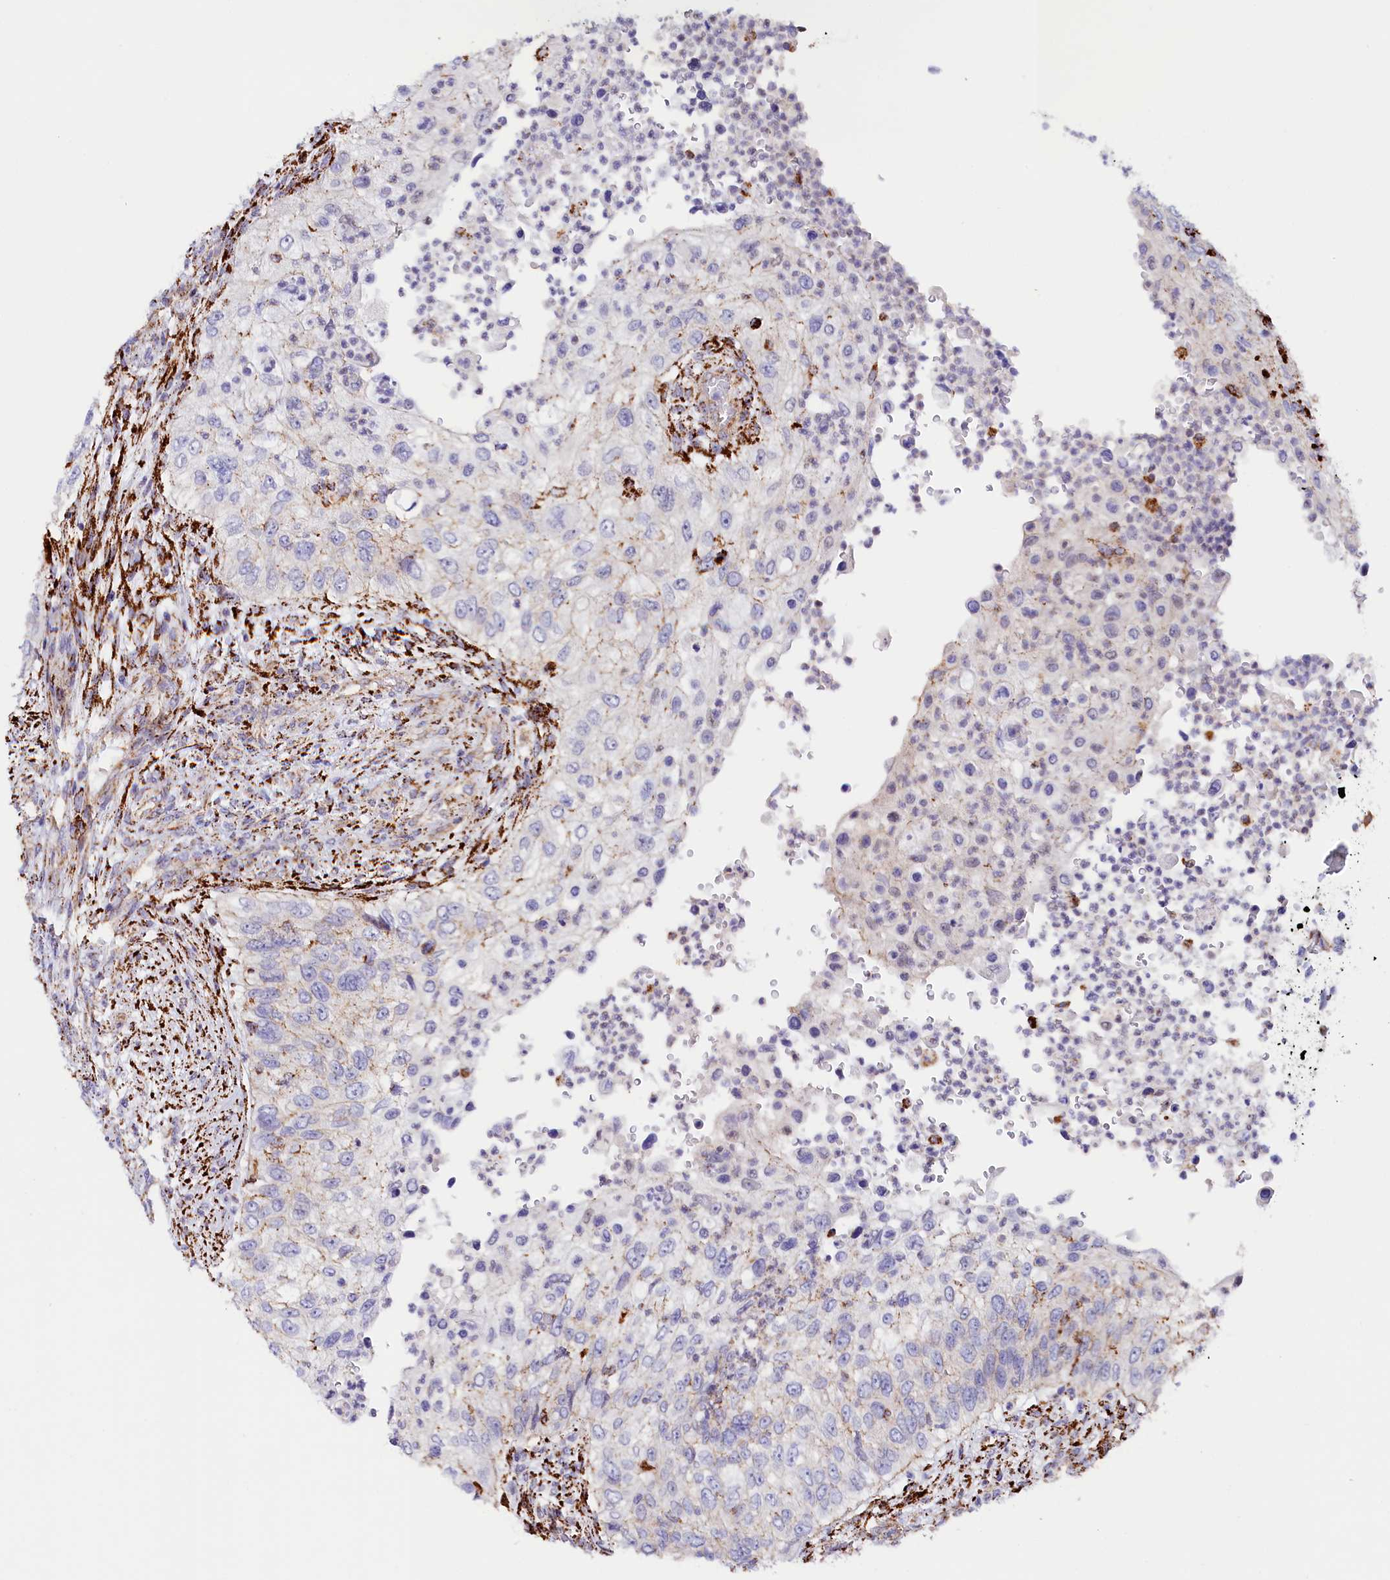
{"staining": {"intensity": "negative", "quantity": "none", "location": "none"}, "tissue": "urothelial cancer", "cell_type": "Tumor cells", "image_type": "cancer", "snomed": [{"axis": "morphology", "description": "Urothelial carcinoma, High grade"}, {"axis": "topography", "description": "Urinary bladder"}], "caption": "Urothelial carcinoma (high-grade) was stained to show a protein in brown. There is no significant expression in tumor cells.", "gene": "AKTIP", "patient": {"sex": "female", "age": 60}}